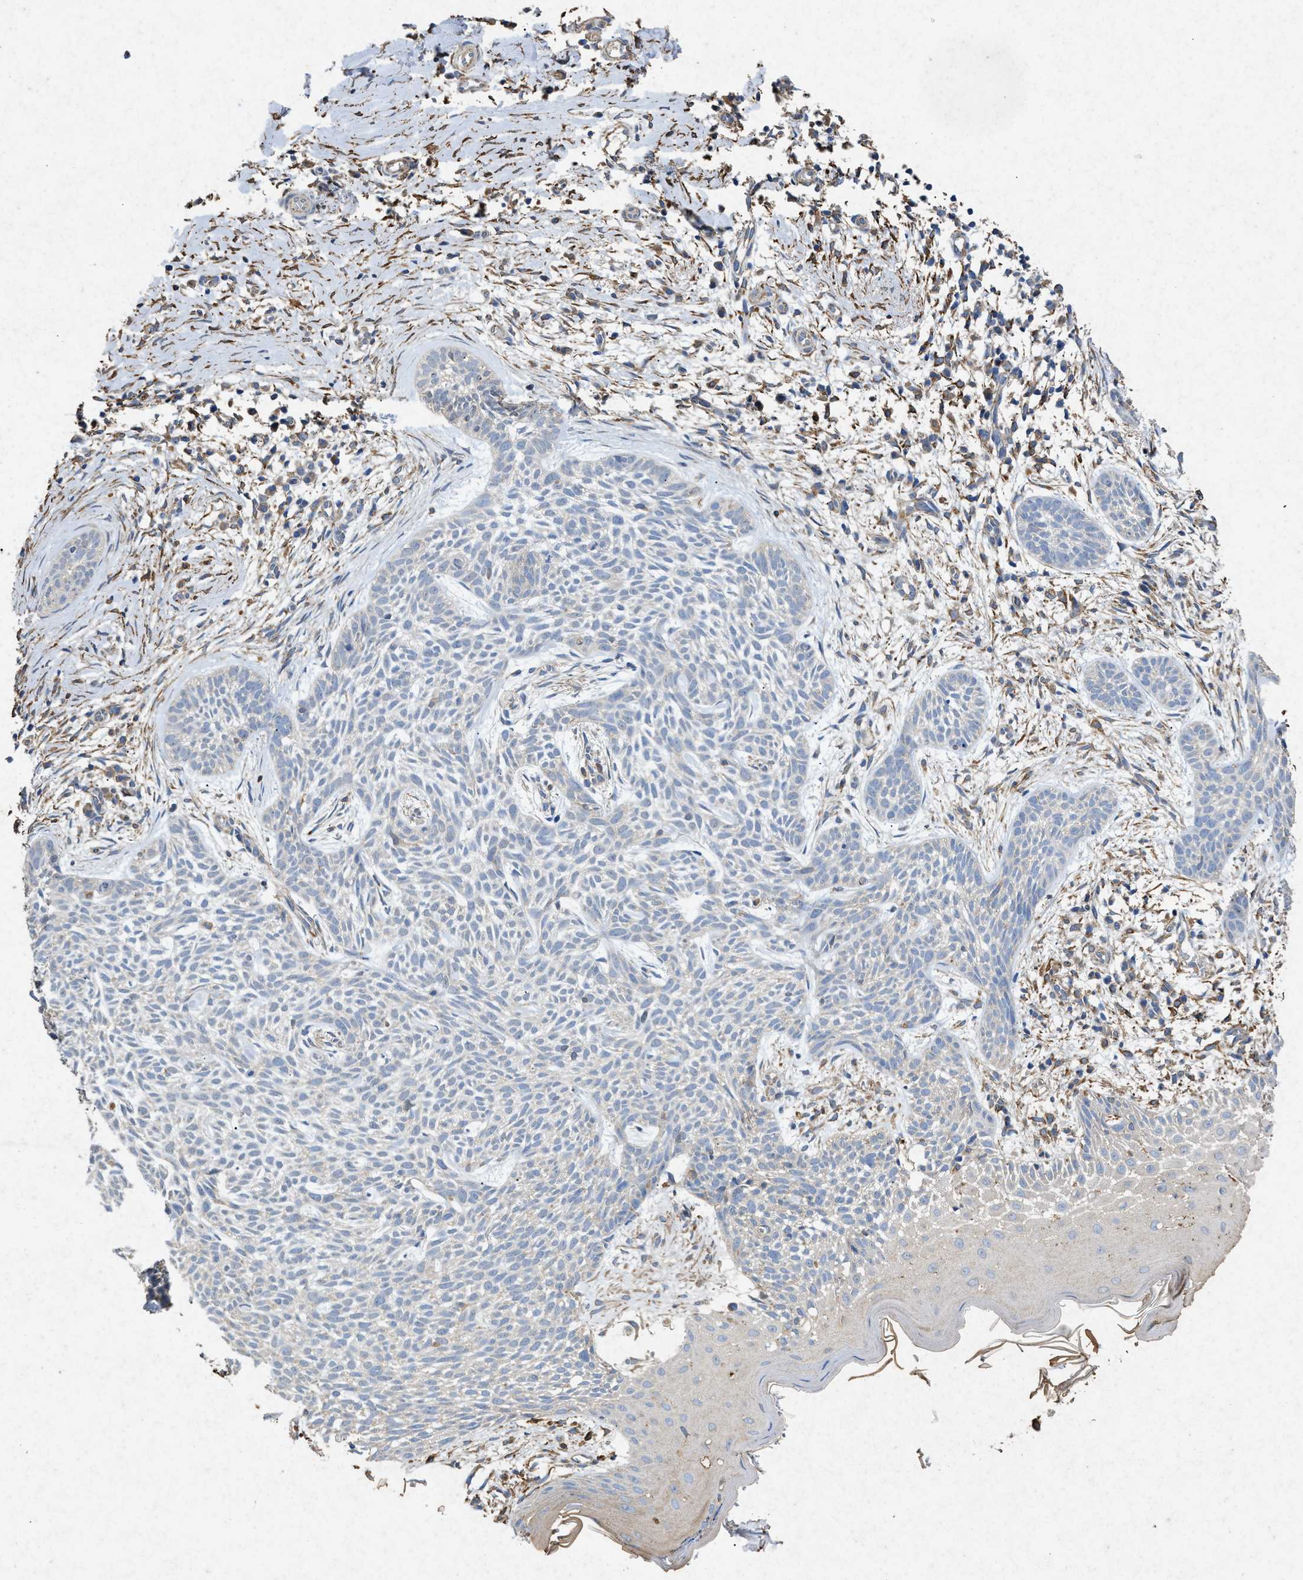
{"staining": {"intensity": "negative", "quantity": "none", "location": "none"}, "tissue": "skin cancer", "cell_type": "Tumor cells", "image_type": "cancer", "snomed": [{"axis": "morphology", "description": "Basal cell carcinoma"}, {"axis": "topography", "description": "Skin"}], "caption": "Human skin cancer stained for a protein using immunohistochemistry (IHC) demonstrates no positivity in tumor cells.", "gene": "CDK15", "patient": {"sex": "female", "age": 59}}